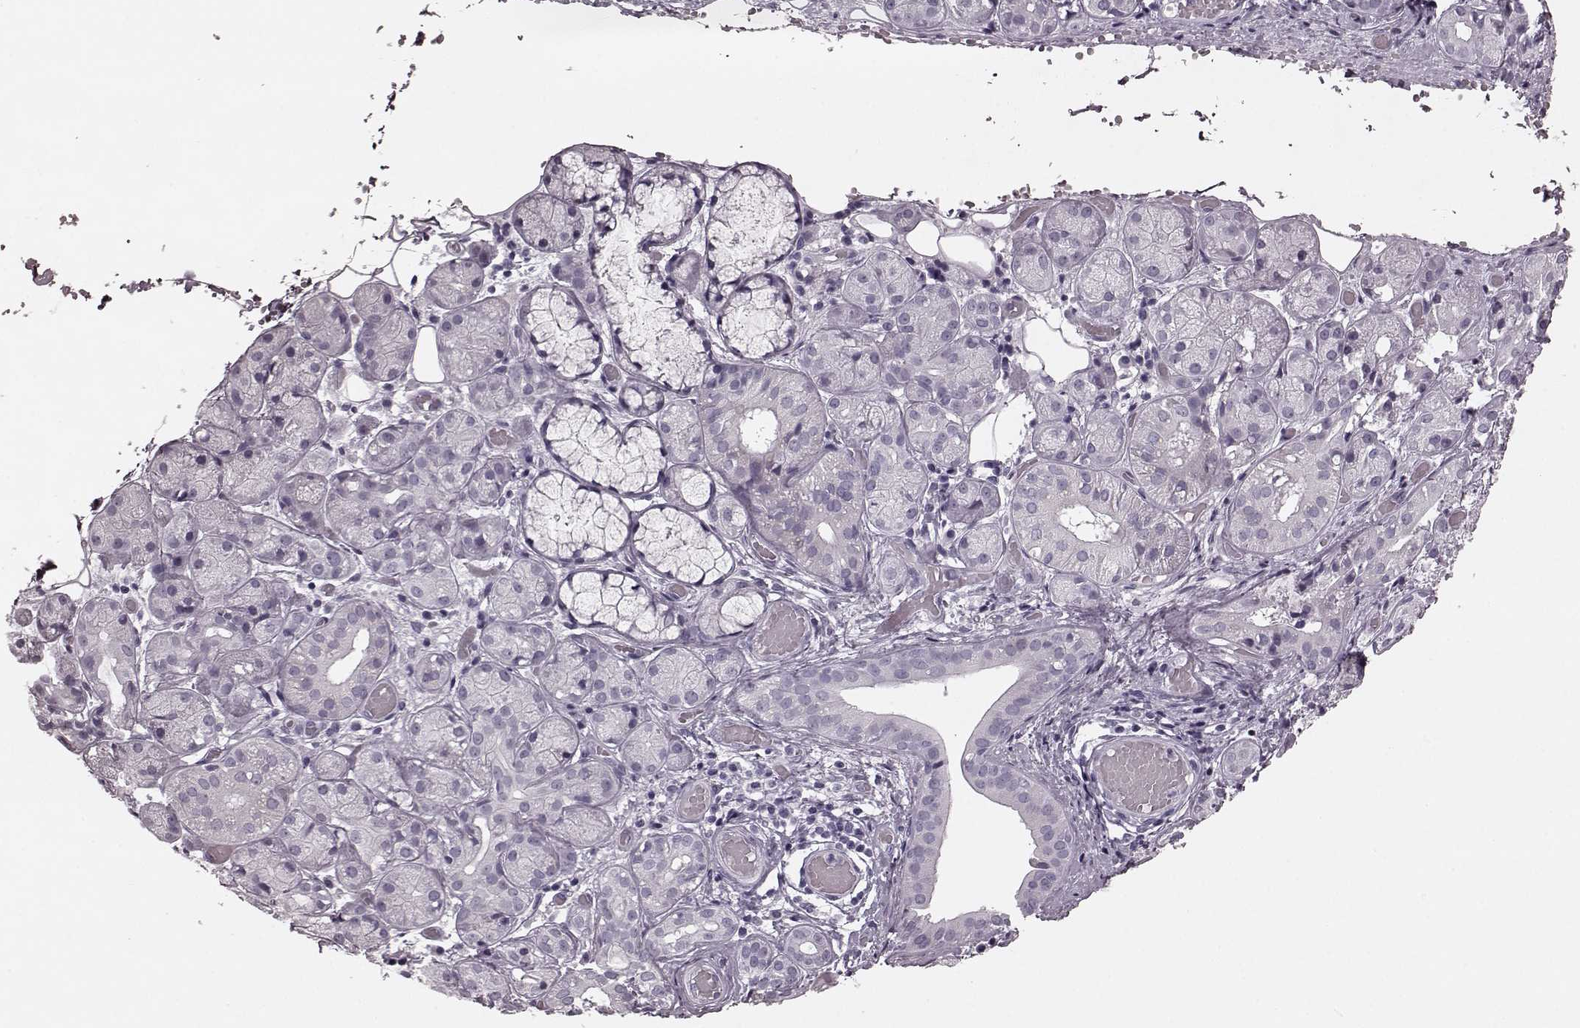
{"staining": {"intensity": "negative", "quantity": "none", "location": "none"}, "tissue": "salivary gland", "cell_type": "Glandular cells", "image_type": "normal", "snomed": [{"axis": "morphology", "description": "Normal tissue, NOS"}, {"axis": "topography", "description": "Salivary gland"}, {"axis": "topography", "description": "Peripheral nerve tissue"}], "caption": "This is a photomicrograph of IHC staining of unremarkable salivary gland, which shows no positivity in glandular cells.", "gene": "TRPM1", "patient": {"sex": "male", "age": 71}}